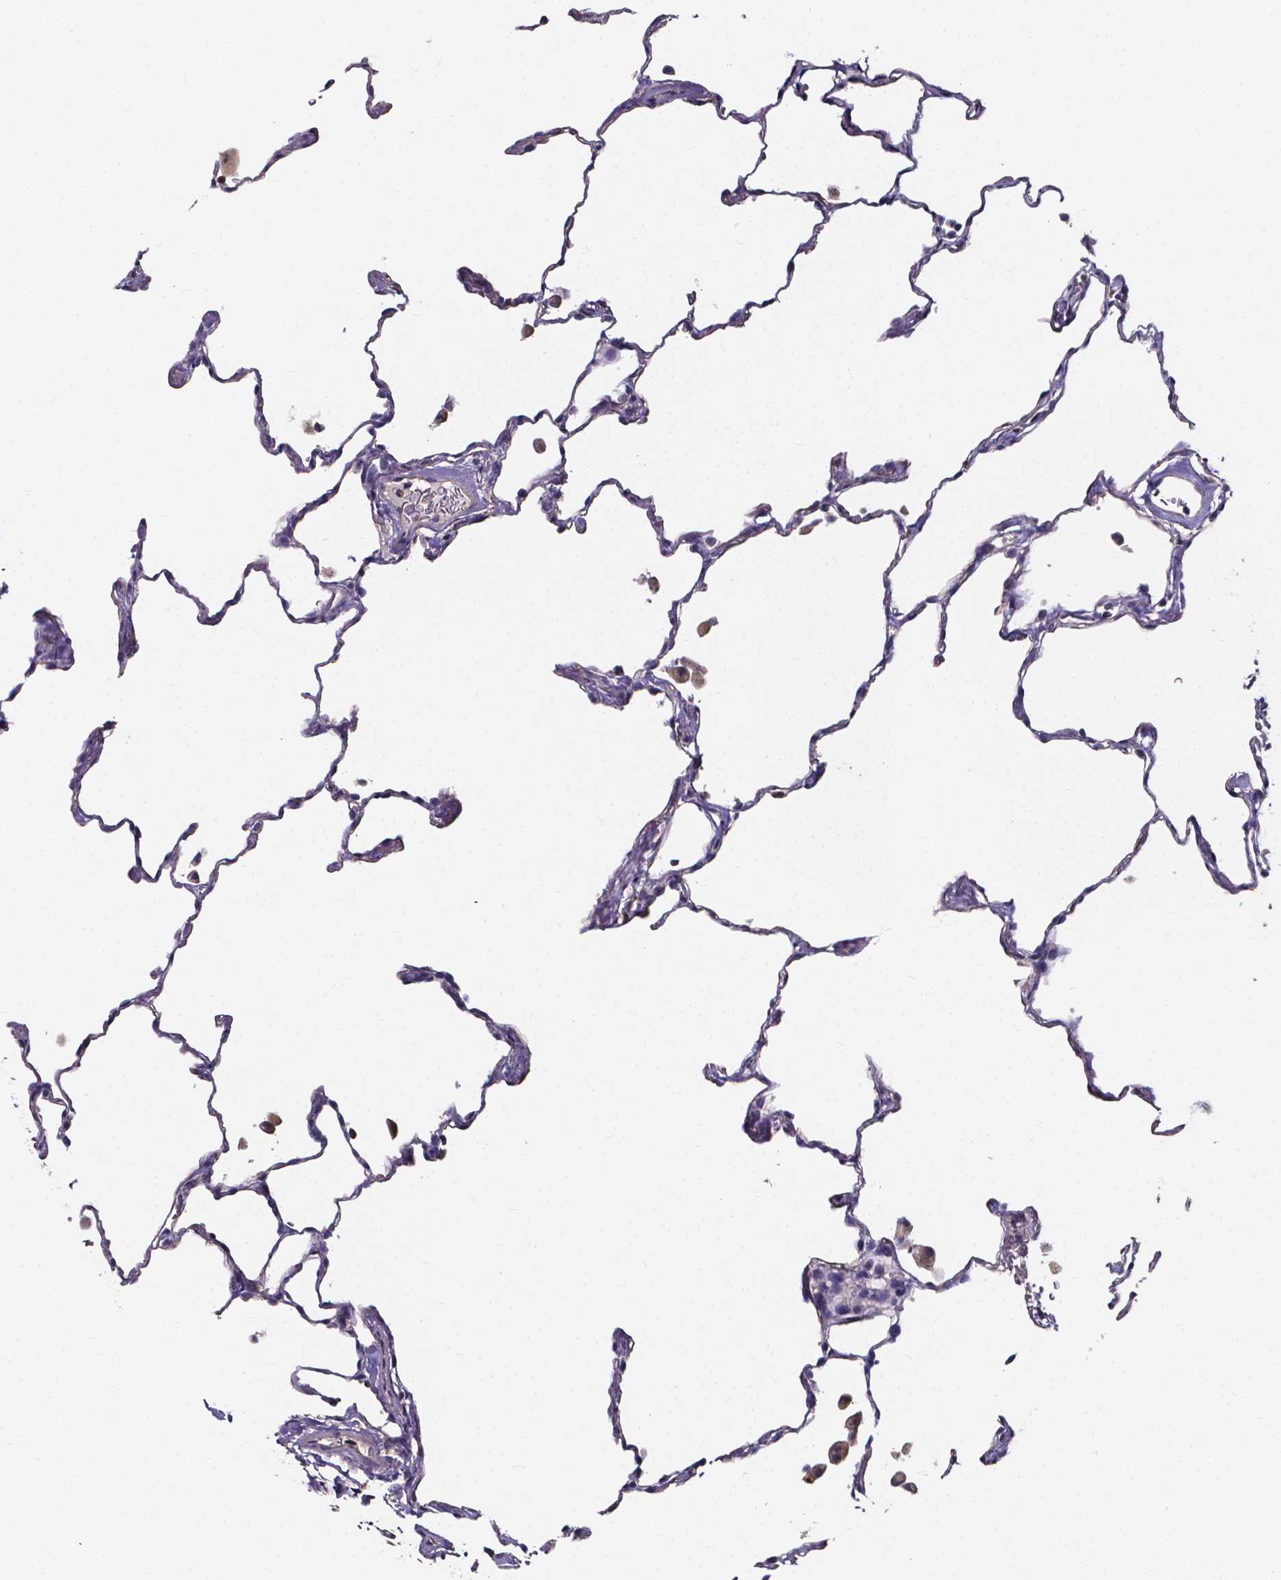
{"staining": {"intensity": "weak", "quantity": "<25%", "location": "cytoplasmic/membranous"}, "tissue": "lung", "cell_type": "Alveolar cells", "image_type": "normal", "snomed": [{"axis": "morphology", "description": "Normal tissue, NOS"}, {"axis": "topography", "description": "Lung"}], "caption": "Immunohistochemistry micrograph of unremarkable lung: human lung stained with DAB (3,3'-diaminobenzidine) shows no significant protein positivity in alveolar cells.", "gene": "THEMIS", "patient": {"sex": "female", "age": 47}}